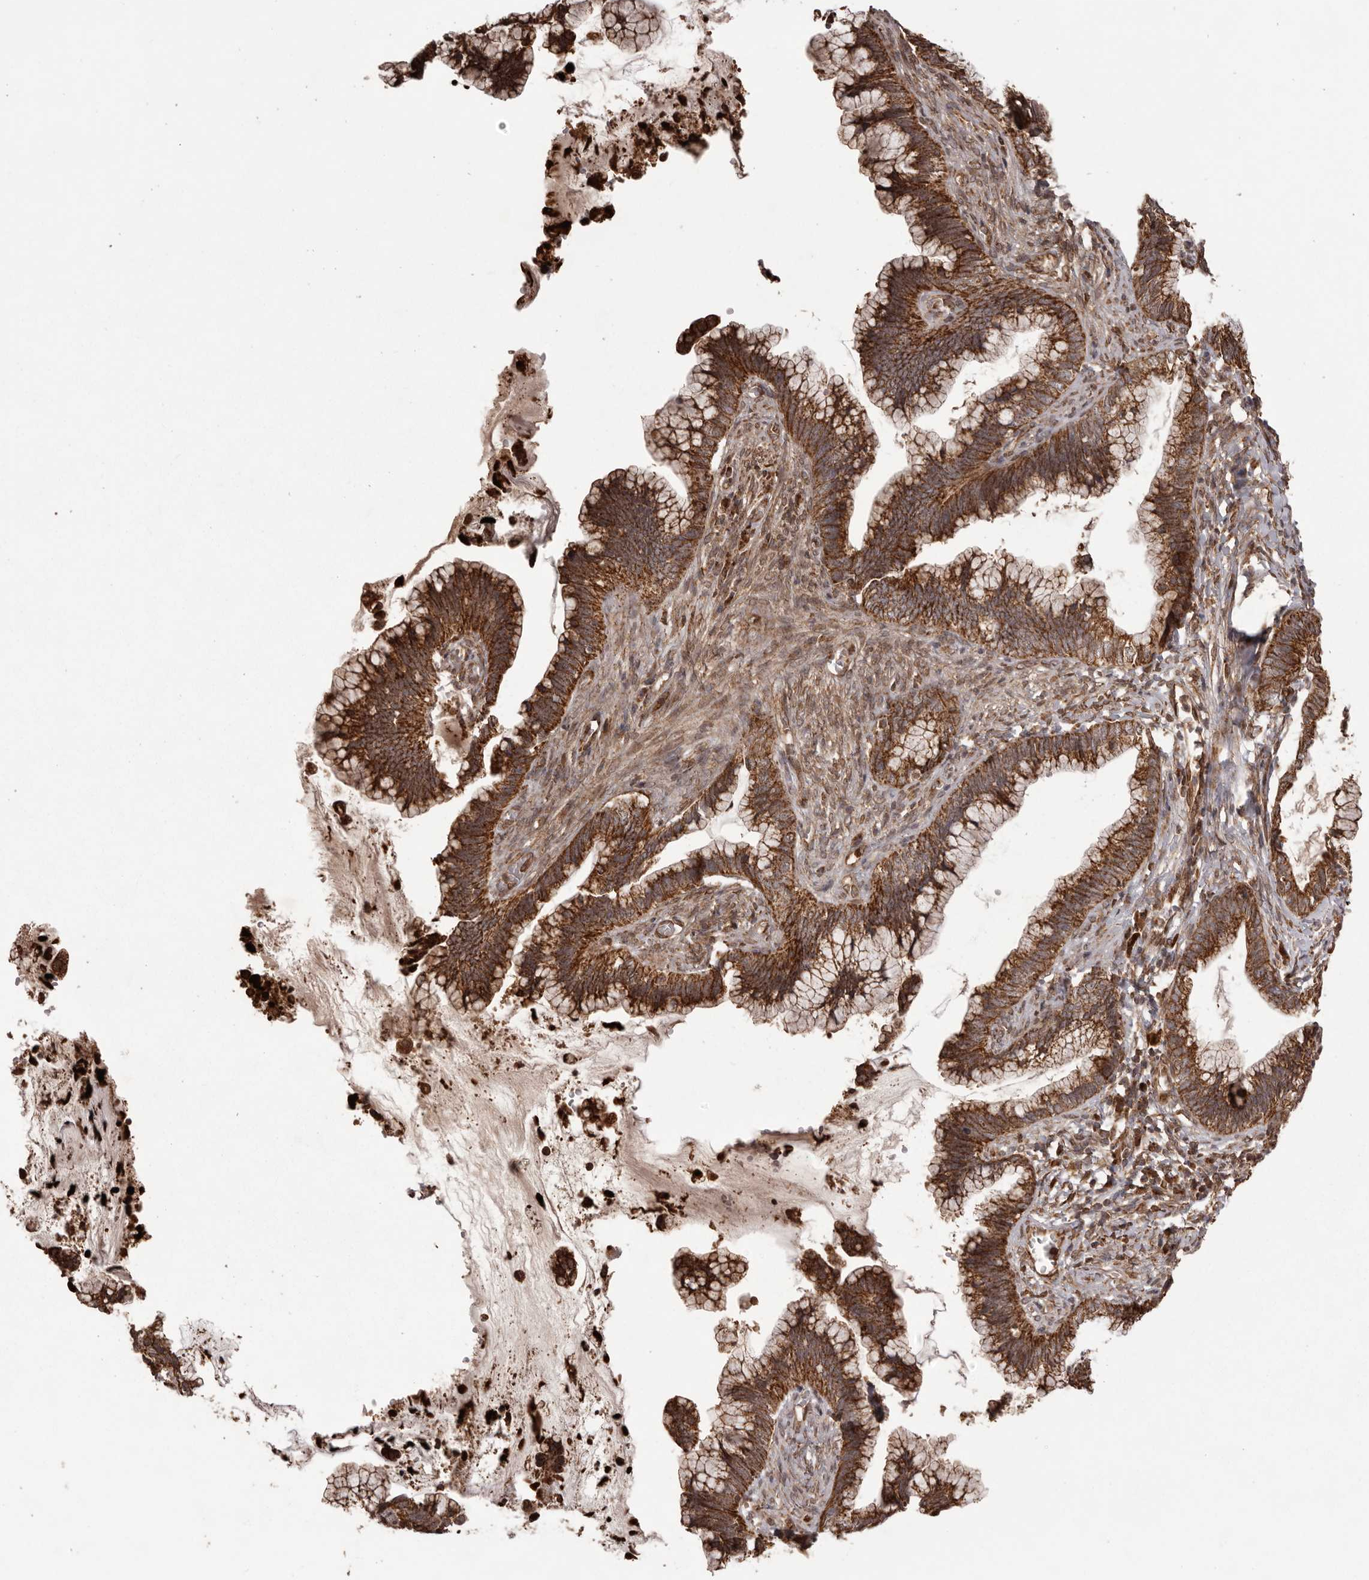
{"staining": {"intensity": "strong", "quantity": ">75%", "location": "cytoplasmic/membranous"}, "tissue": "cervical cancer", "cell_type": "Tumor cells", "image_type": "cancer", "snomed": [{"axis": "morphology", "description": "Adenocarcinoma, NOS"}, {"axis": "topography", "description": "Cervix"}], "caption": "High-power microscopy captured an IHC photomicrograph of cervical adenocarcinoma, revealing strong cytoplasmic/membranous staining in about >75% of tumor cells. (DAB (3,3'-diaminobenzidine) = brown stain, brightfield microscopy at high magnification).", "gene": "CHRM2", "patient": {"sex": "female", "age": 44}}